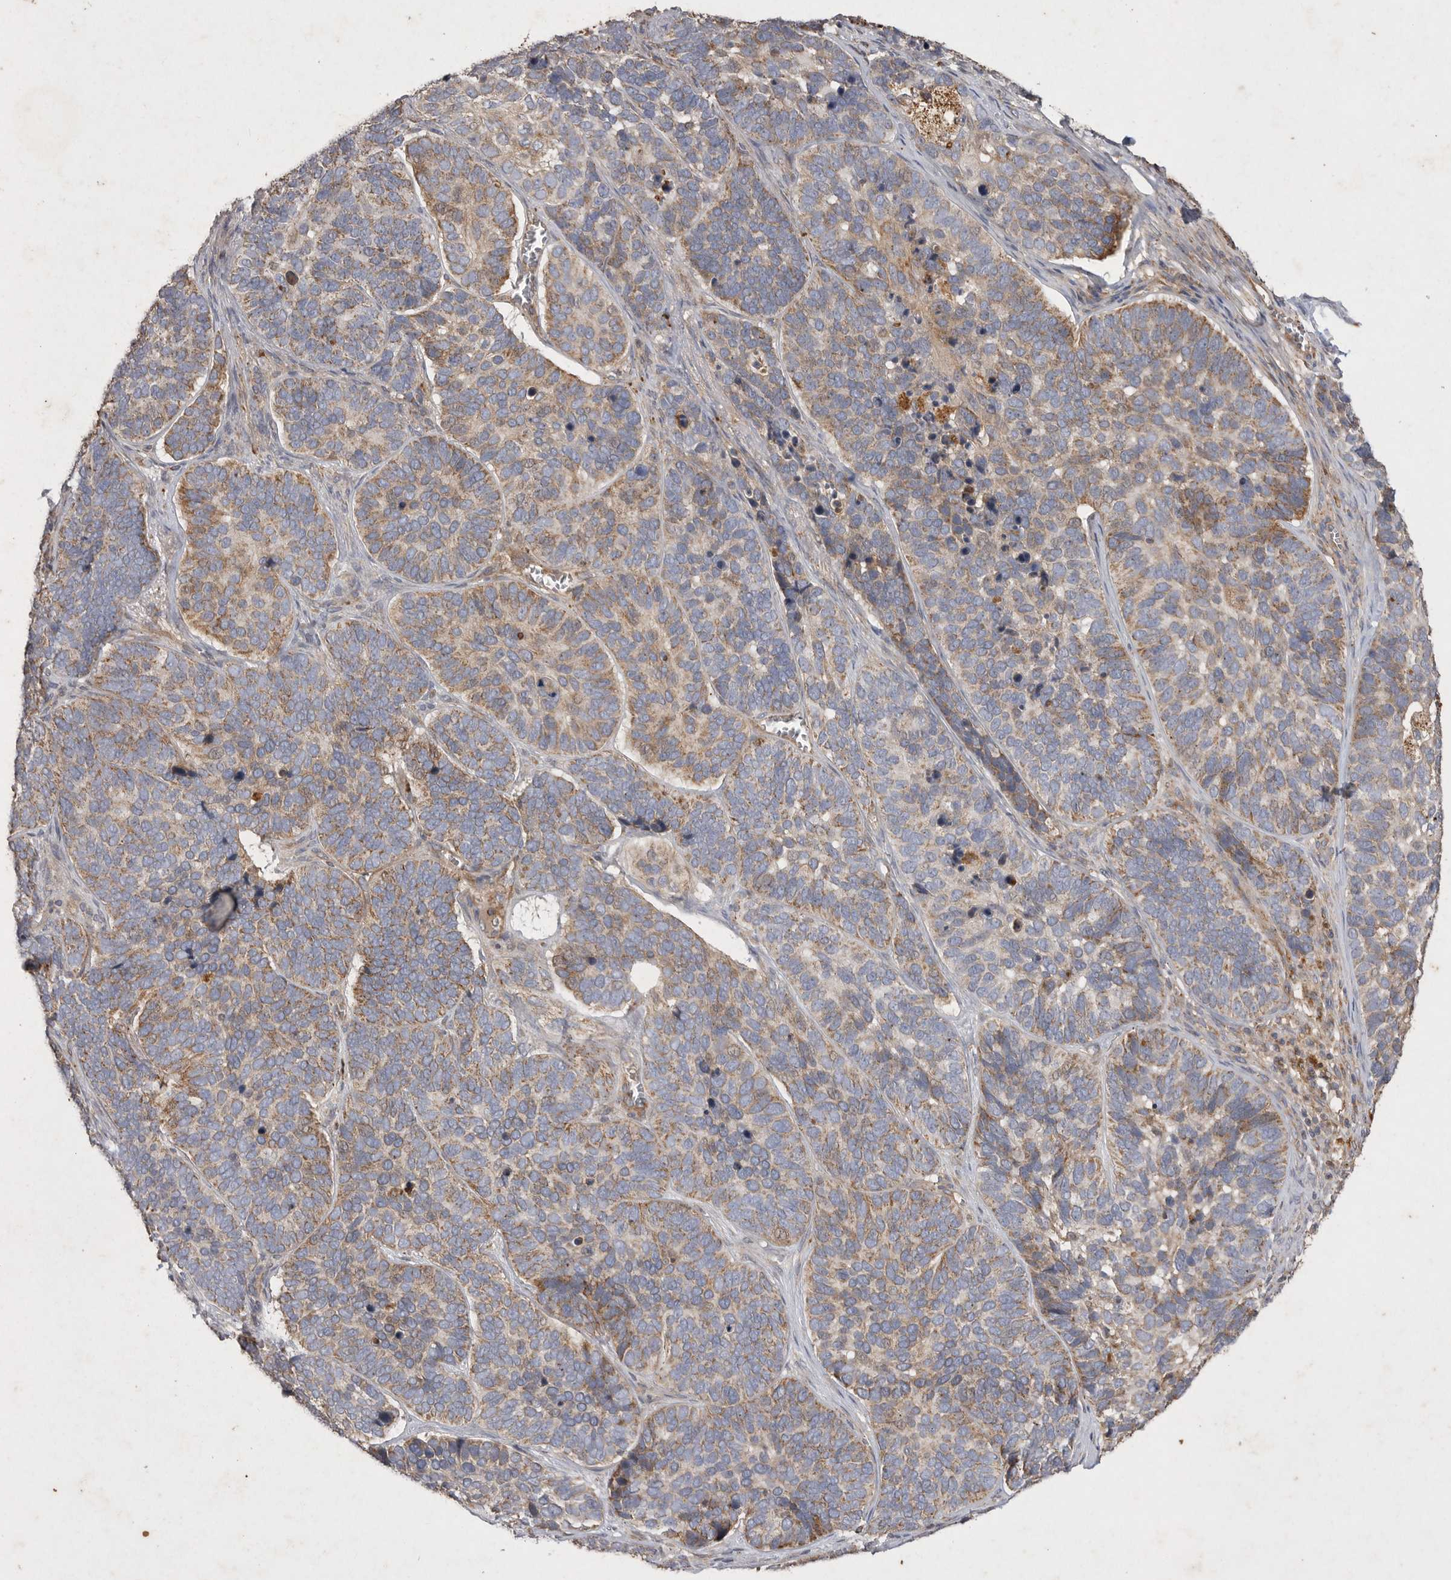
{"staining": {"intensity": "moderate", "quantity": ">75%", "location": "cytoplasmic/membranous"}, "tissue": "skin cancer", "cell_type": "Tumor cells", "image_type": "cancer", "snomed": [{"axis": "morphology", "description": "Basal cell carcinoma"}, {"axis": "topography", "description": "Skin"}], "caption": "An immunohistochemistry image of tumor tissue is shown. Protein staining in brown labels moderate cytoplasmic/membranous positivity in skin cancer within tumor cells. The staining is performed using DAB brown chromogen to label protein expression. The nuclei are counter-stained blue using hematoxylin.", "gene": "MRPL41", "patient": {"sex": "male", "age": 62}}